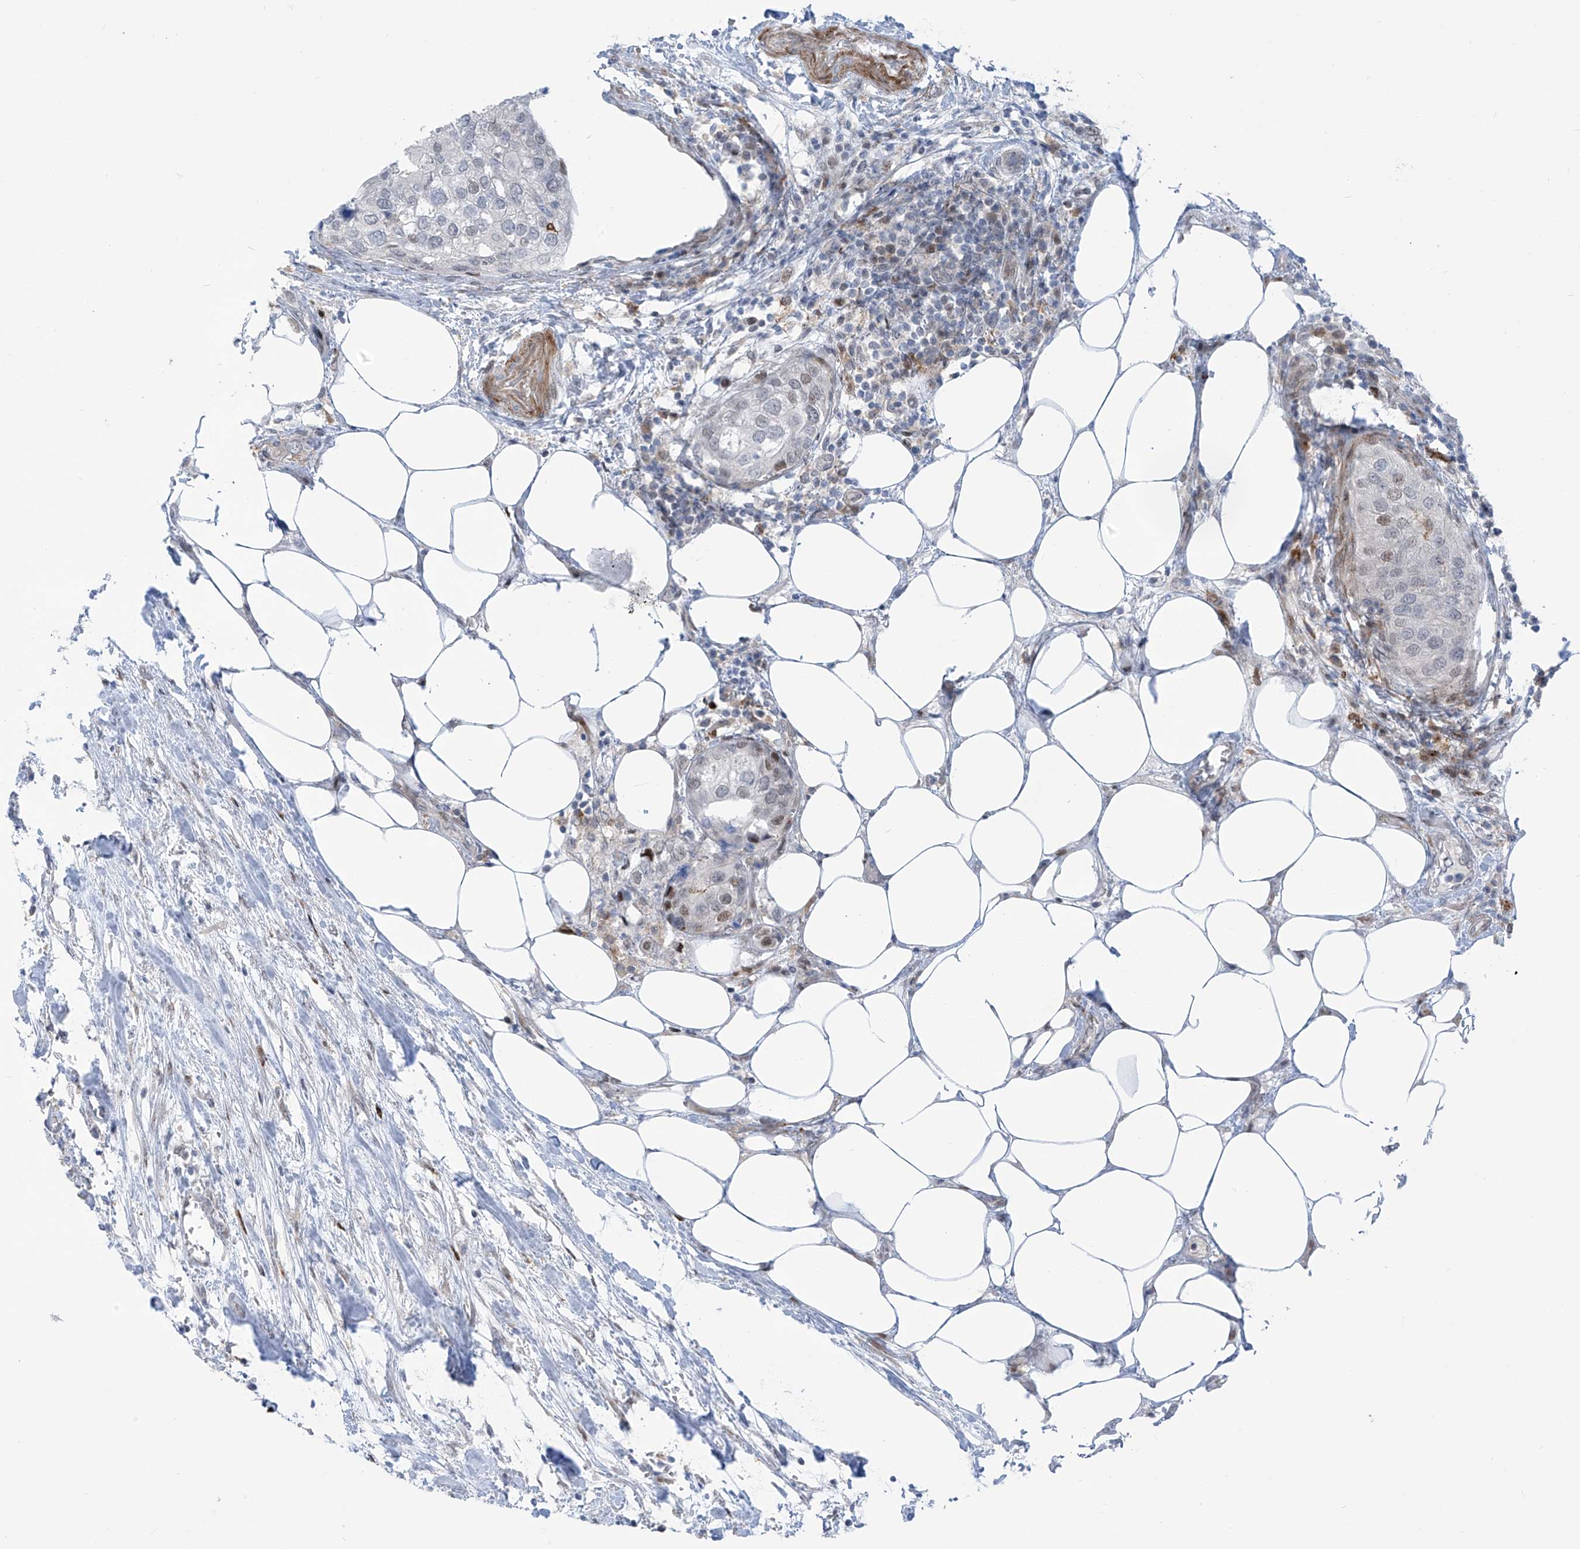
{"staining": {"intensity": "weak", "quantity": "<25%", "location": "nuclear"}, "tissue": "urothelial cancer", "cell_type": "Tumor cells", "image_type": "cancer", "snomed": [{"axis": "morphology", "description": "Urothelial carcinoma, High grade"}, {"axis": "topography", "description": "Urinary bladder"}], "caption": "Tumor cells show no significant staining in urothelial cancer.", "gene": "LIN9", "patient": {"sex": "male", "age": 64}}